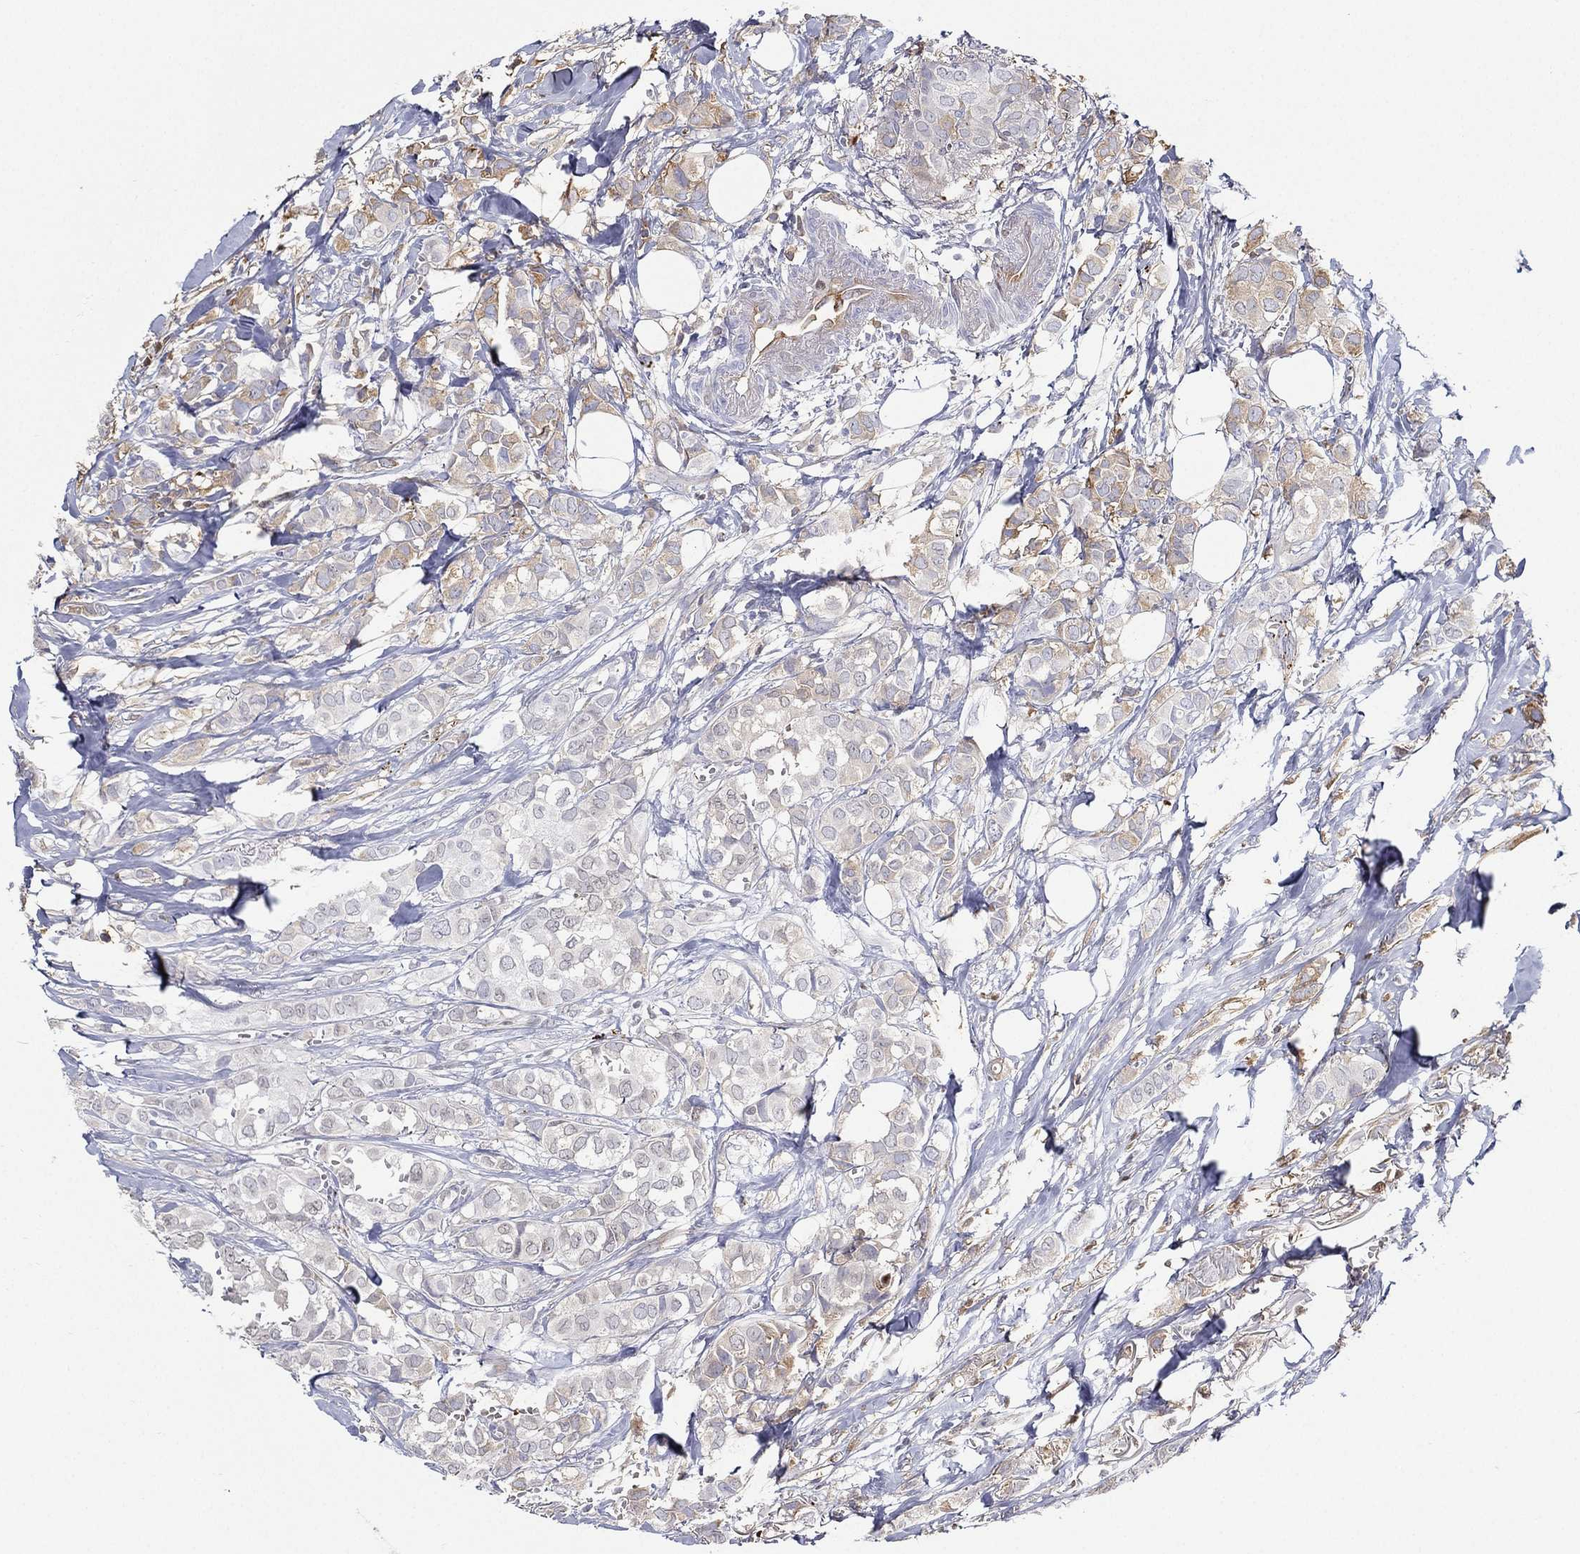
{"staining": {"intensity": "moderate", "quantity": "<25%", "location": "cytoplasmic/membranous"}, "tissue": "breast cancer", "cell_type": "Tumor cells", "image_type": "cancer", "snomed": [{"axis": "morphology", "description": "Duct carcinoma"}, {"axis": "topography", "description": "Breast"}], "caption": "Human breast invasive ductal carcinoma stained with a protein marker demonstrates moderate staining in tumor cells.", "gene": "IFNB1", "patient": {"sex": "female", "age": 85}}